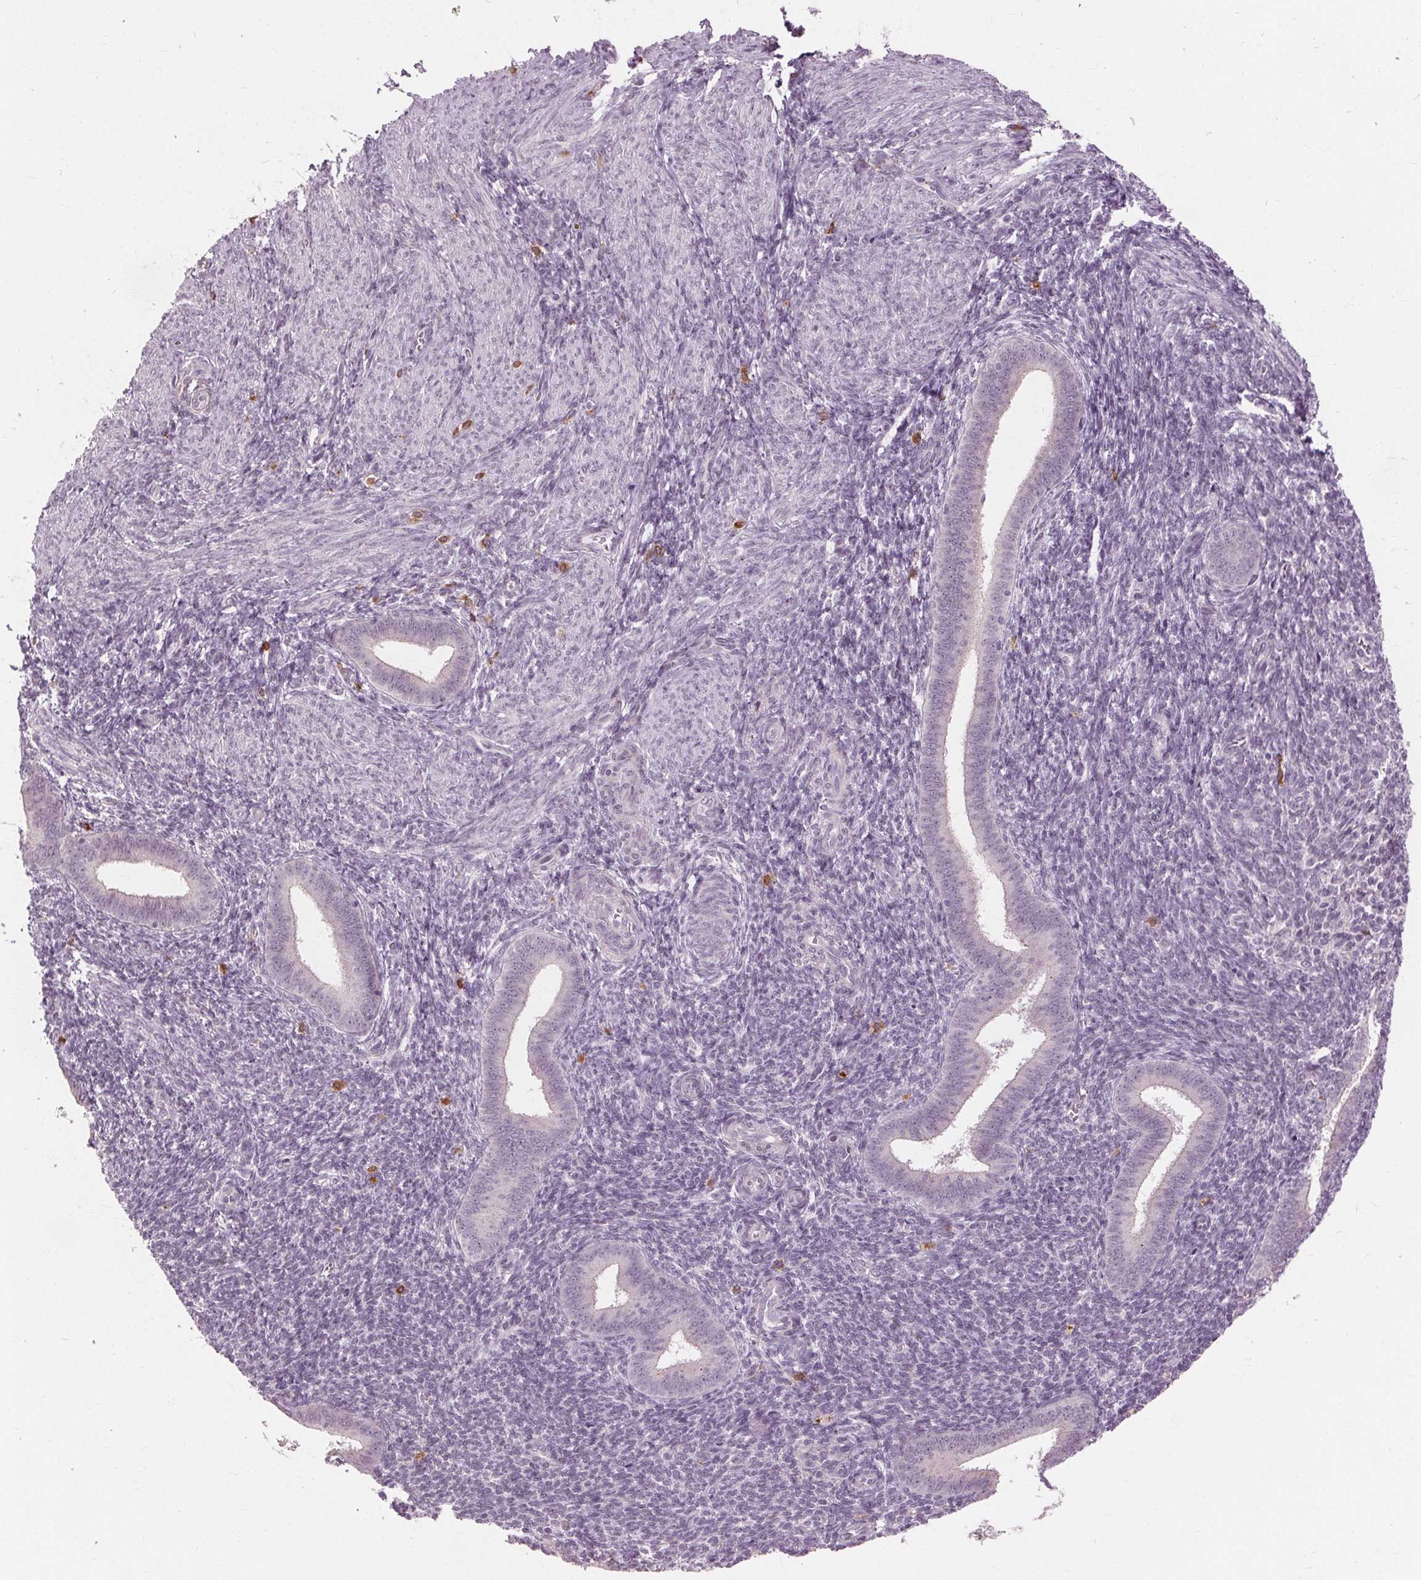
{"staining": {"intensity": "negative", "quantity": "none", "location": "none"}, "tissue": "endometrium", "cell_type": "Cells in endometrial stroma", "image_type": "normal", "snomed": [{"axis": "morphology", "description": "Normal tissue, NOS"}, {"axis": "topography", "description": "Endometrium"}], "caption": "Immunohistochemistry (IHC) histopathology image of unremarkable endometrium stained for a protein (brown), which shows no expression in cells in endometrial stroma. Brightfield microscopy of immunohistochemistry stained with DAB (brown) and hematoxylin (blue), captured at high magnification.", "gene": "SIGLEC6", "patient": {"sex": "female", "age": 25}}